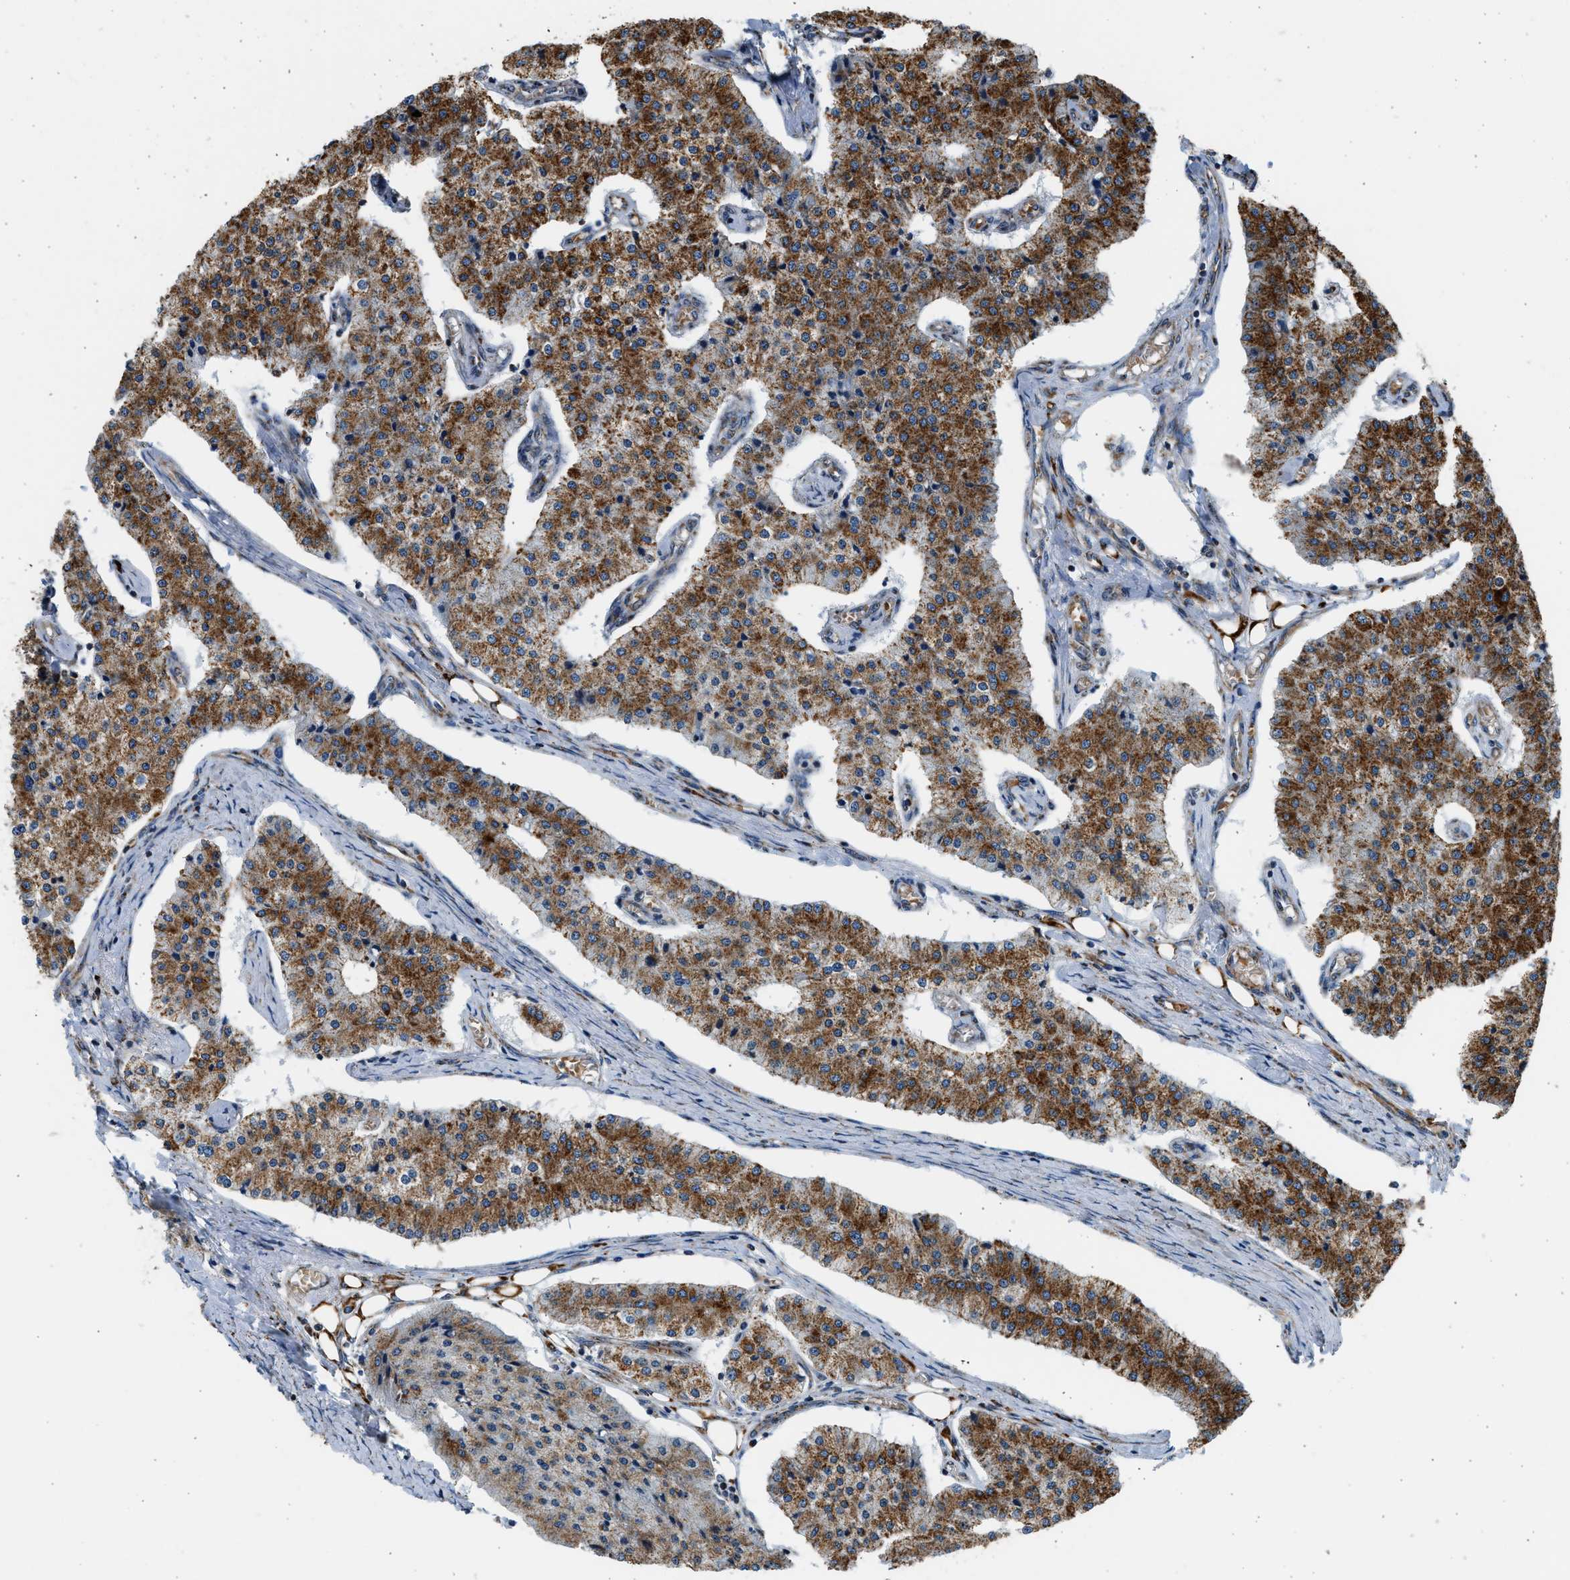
{"staining": {"intensity": "strong", "quantity": ">75%", "location": "cytoplasmic/membranous"}, "tissue": "carcinoid", "cell_type": "Tumor cells", "image_type": "cancer", "snomed": [{"axis": "morphology", "description": "Carcinoid, malignant, NOS"}, {"axis": "topography", "description": "Colon"}], "caption": "Protein analysis of malignant carcinoid tissue shows strong cytoplasmic/membranous staining in about >75% of tumor cells.", "gene": "KCNMB3", "patient": {"sex": "female", "age": 52}}